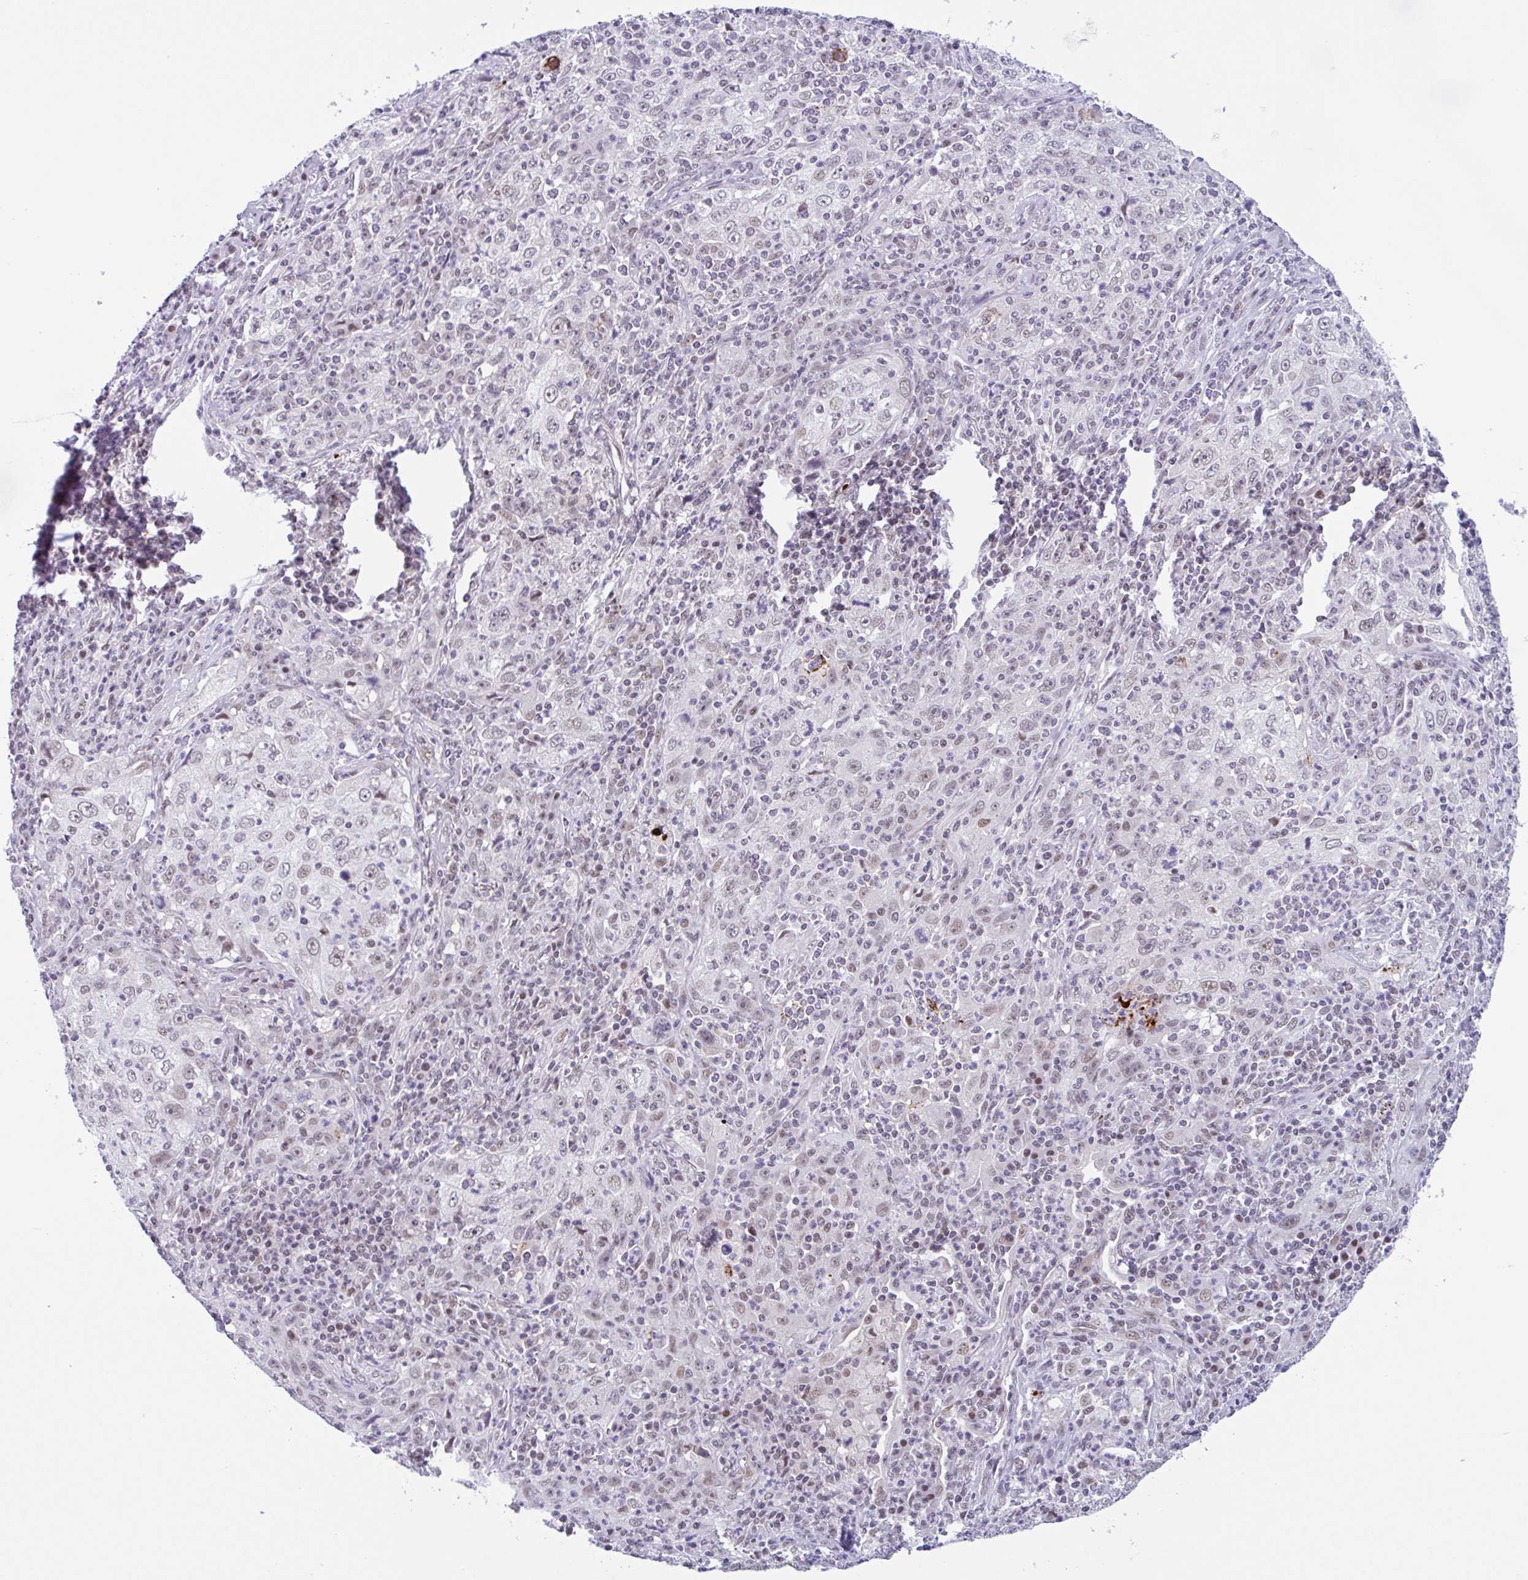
{"staining": {"intensity": "weak", "quantity": "25%-75%", "location": "nuclear"}, "tissue": "lung cancer", "cell_type": "Tumor cells", "image_type": "cancer", "snomed": [{"axis": "morphology", "description": "Squamous cell carcinoma, NOS"}, {"axis": "topography", "description": "Lung"}], "caption": "Lung cancer stained for a protein (brown) shows weak nuclear positive positivity in about 25%-75% of tumor cells.", "gene": "PLG", "patient": {"sex": "male", "age": 71}}